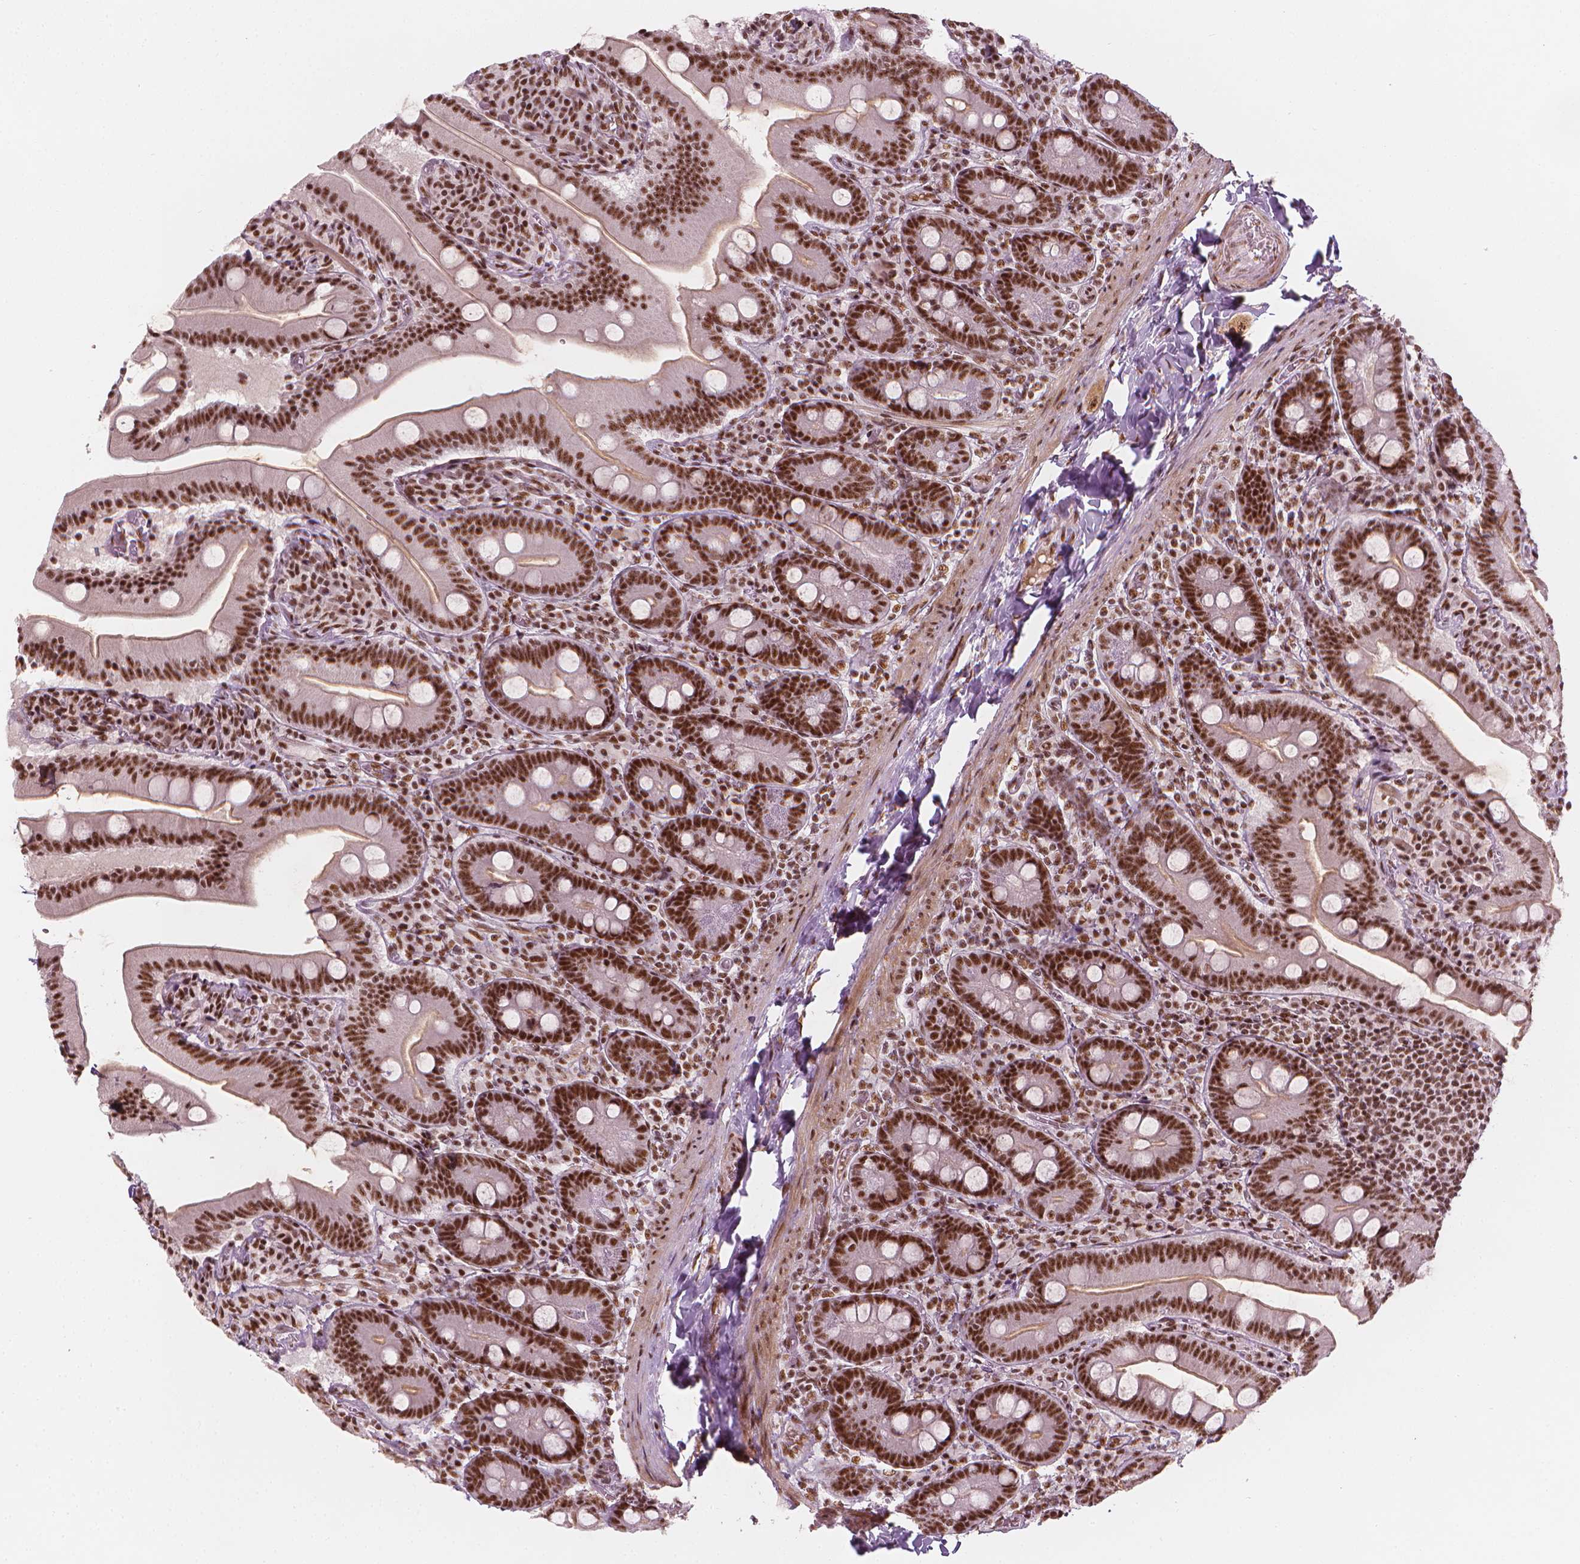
{"staining": {"intensity": "strong", "quantity": ">75%", "location": "nuclear"}, "tissue": "small intestine", "cell_type": "Glandular cells", "image_type": "normal", "snomed": [{"axis": "morphology", "description": "Normal tissue, NOS"}, {"axis": "topography", "description": "Small intestine"}], "caption": "Immunohistochemistry (IHC) staining of unremarkable small intestine, which exhibits high levels of strong nuclear staining in about >75% of glandular cells indicating strong nuclear protein staining. The staining was performed using DAB (brown) for protein detection and nuclei were counterstained in hematoxylin (blue).", "gene": "ELF2", "patient": {"sex": "male", "age": 37}}